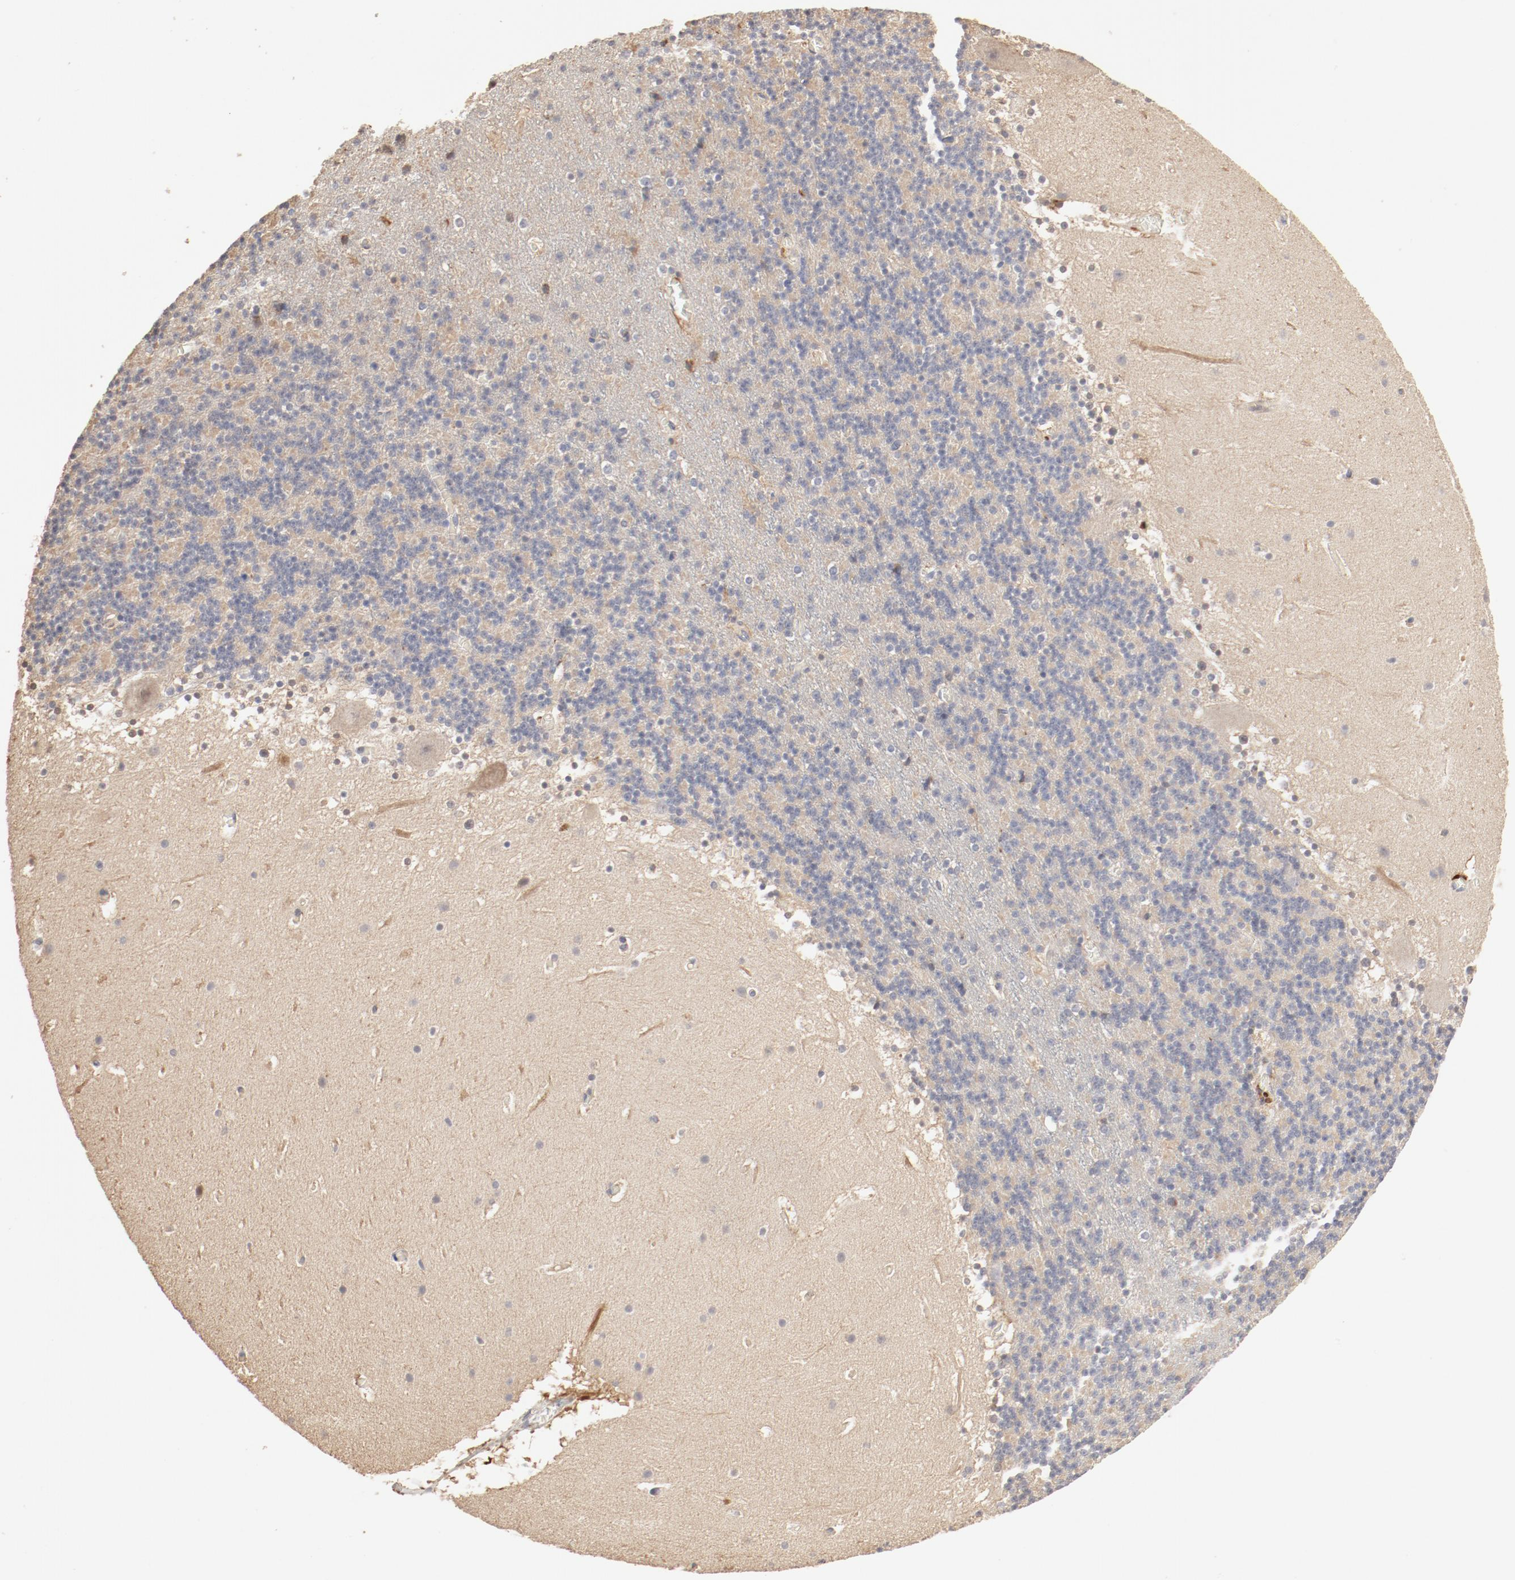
{"staining": {"intensity": "negative", "quantity": "none", "location": "none"}, "tissue": "cerebellum", "cell_type": "Cells in granular layer", "image_type": "normal", "snomed": [{"axis": "morphology", "description": "Normal tissue, NOS"}, {"axis": "topography", "description": "Cerebellum"}], "caption": "Normal cerebellum was stained to show a protein in brown. There is no significant staining in cells in granular layer.", "gene": "IL3RA", "patient": {"sex": "male", "age": 45}}